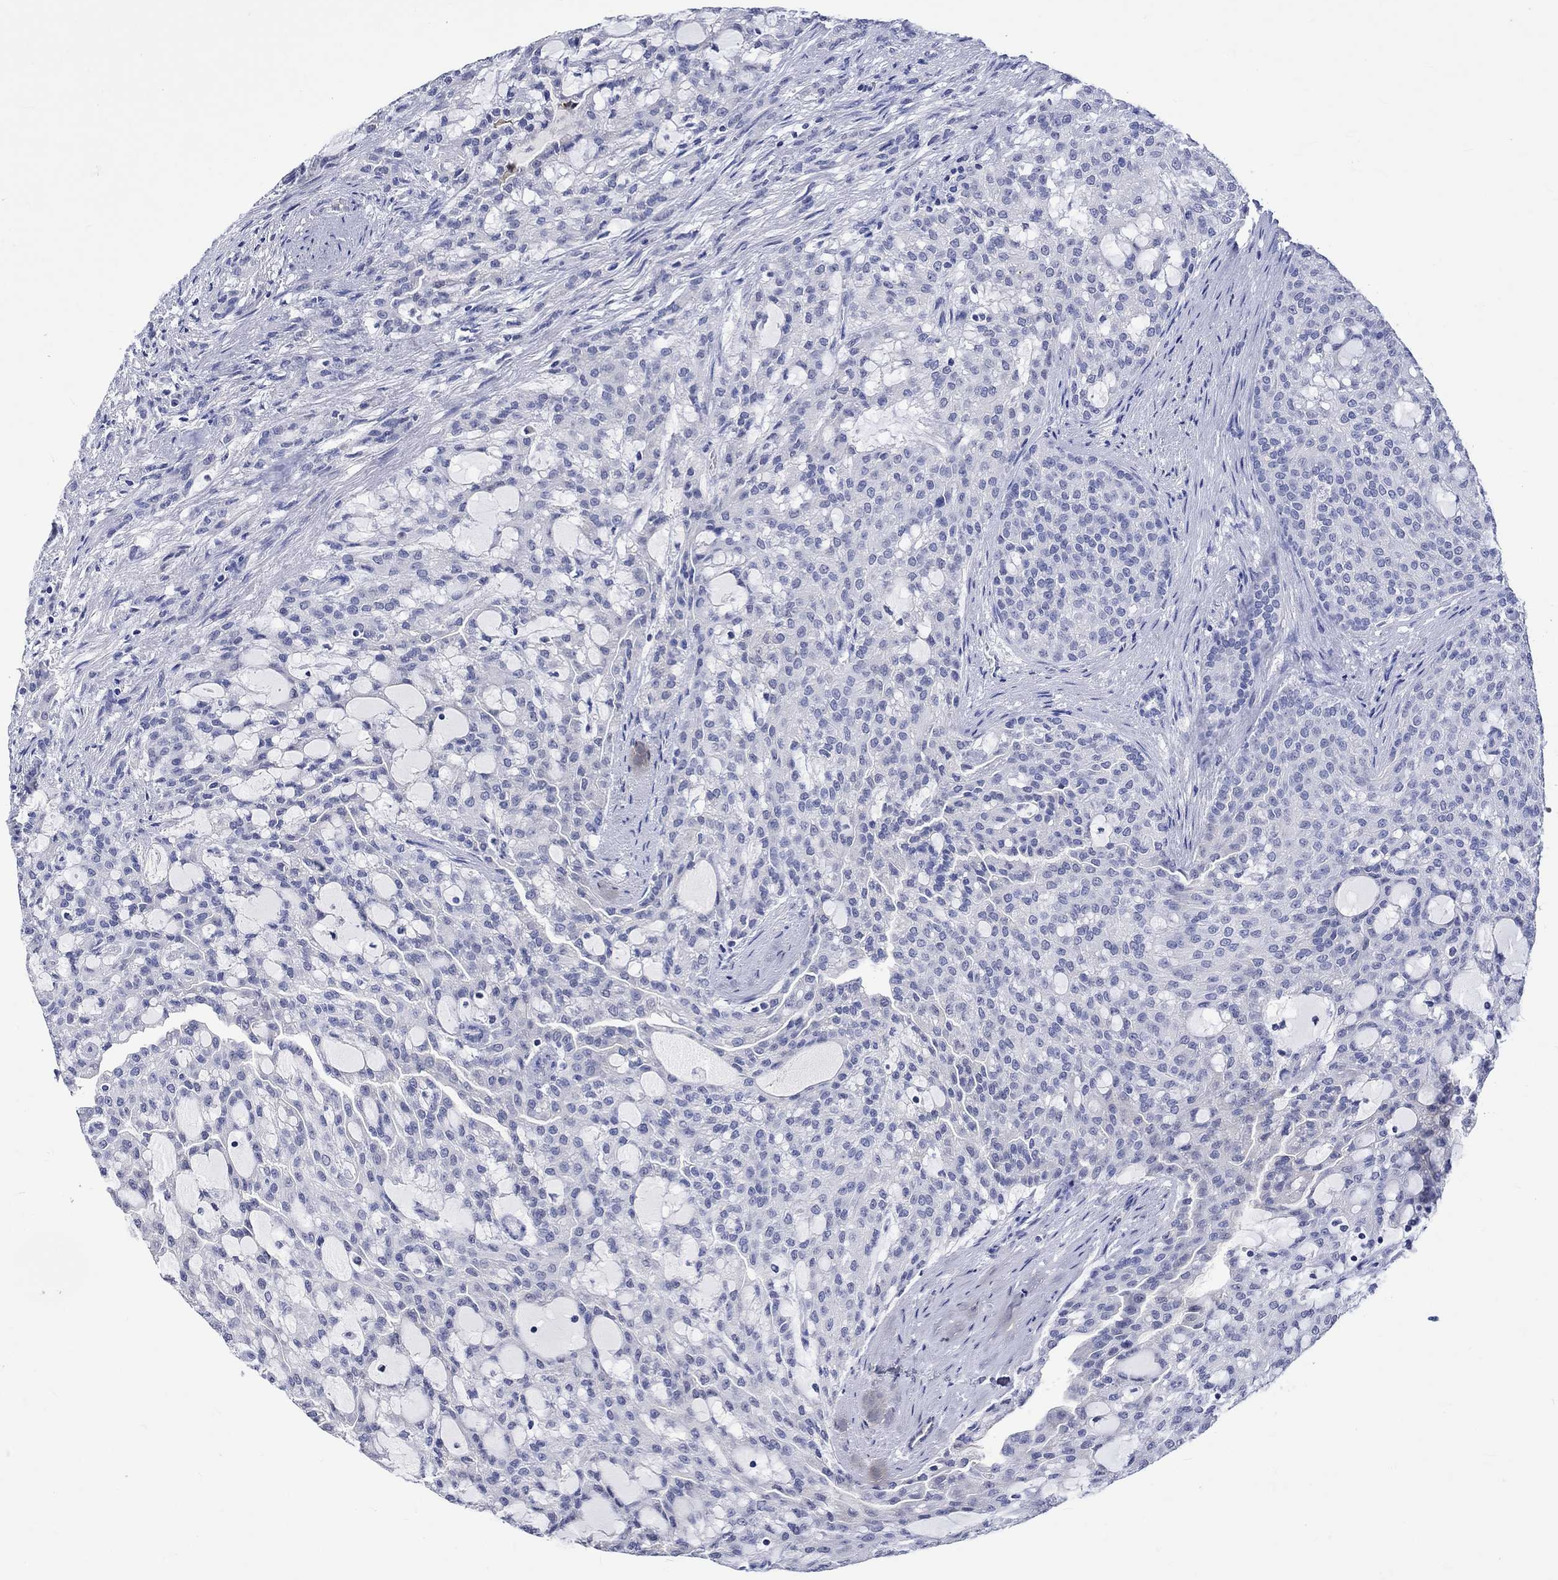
{"staining": {"intensity": "negative", "quantity": "none", "location": "none"}, "tissue": "renal cancer", "cell_type": "Tumor cells", "image_type": "cancer", "snomed": [{"axis": "morphology", "description": "Adenocarcinoma, NOS"}, {"axis": "topography", "description": "Kidney"}], "caption": "Immunohistochemistry (IHC) micrograph of neoplastic tissue: renal adenocarcinoma stained with DAB (3,3'-diaminobenzidine) shows no significant protein expression in tumor cells.", "gene": "KLHL35", "patient": {"sex": "male", "age": 63}}